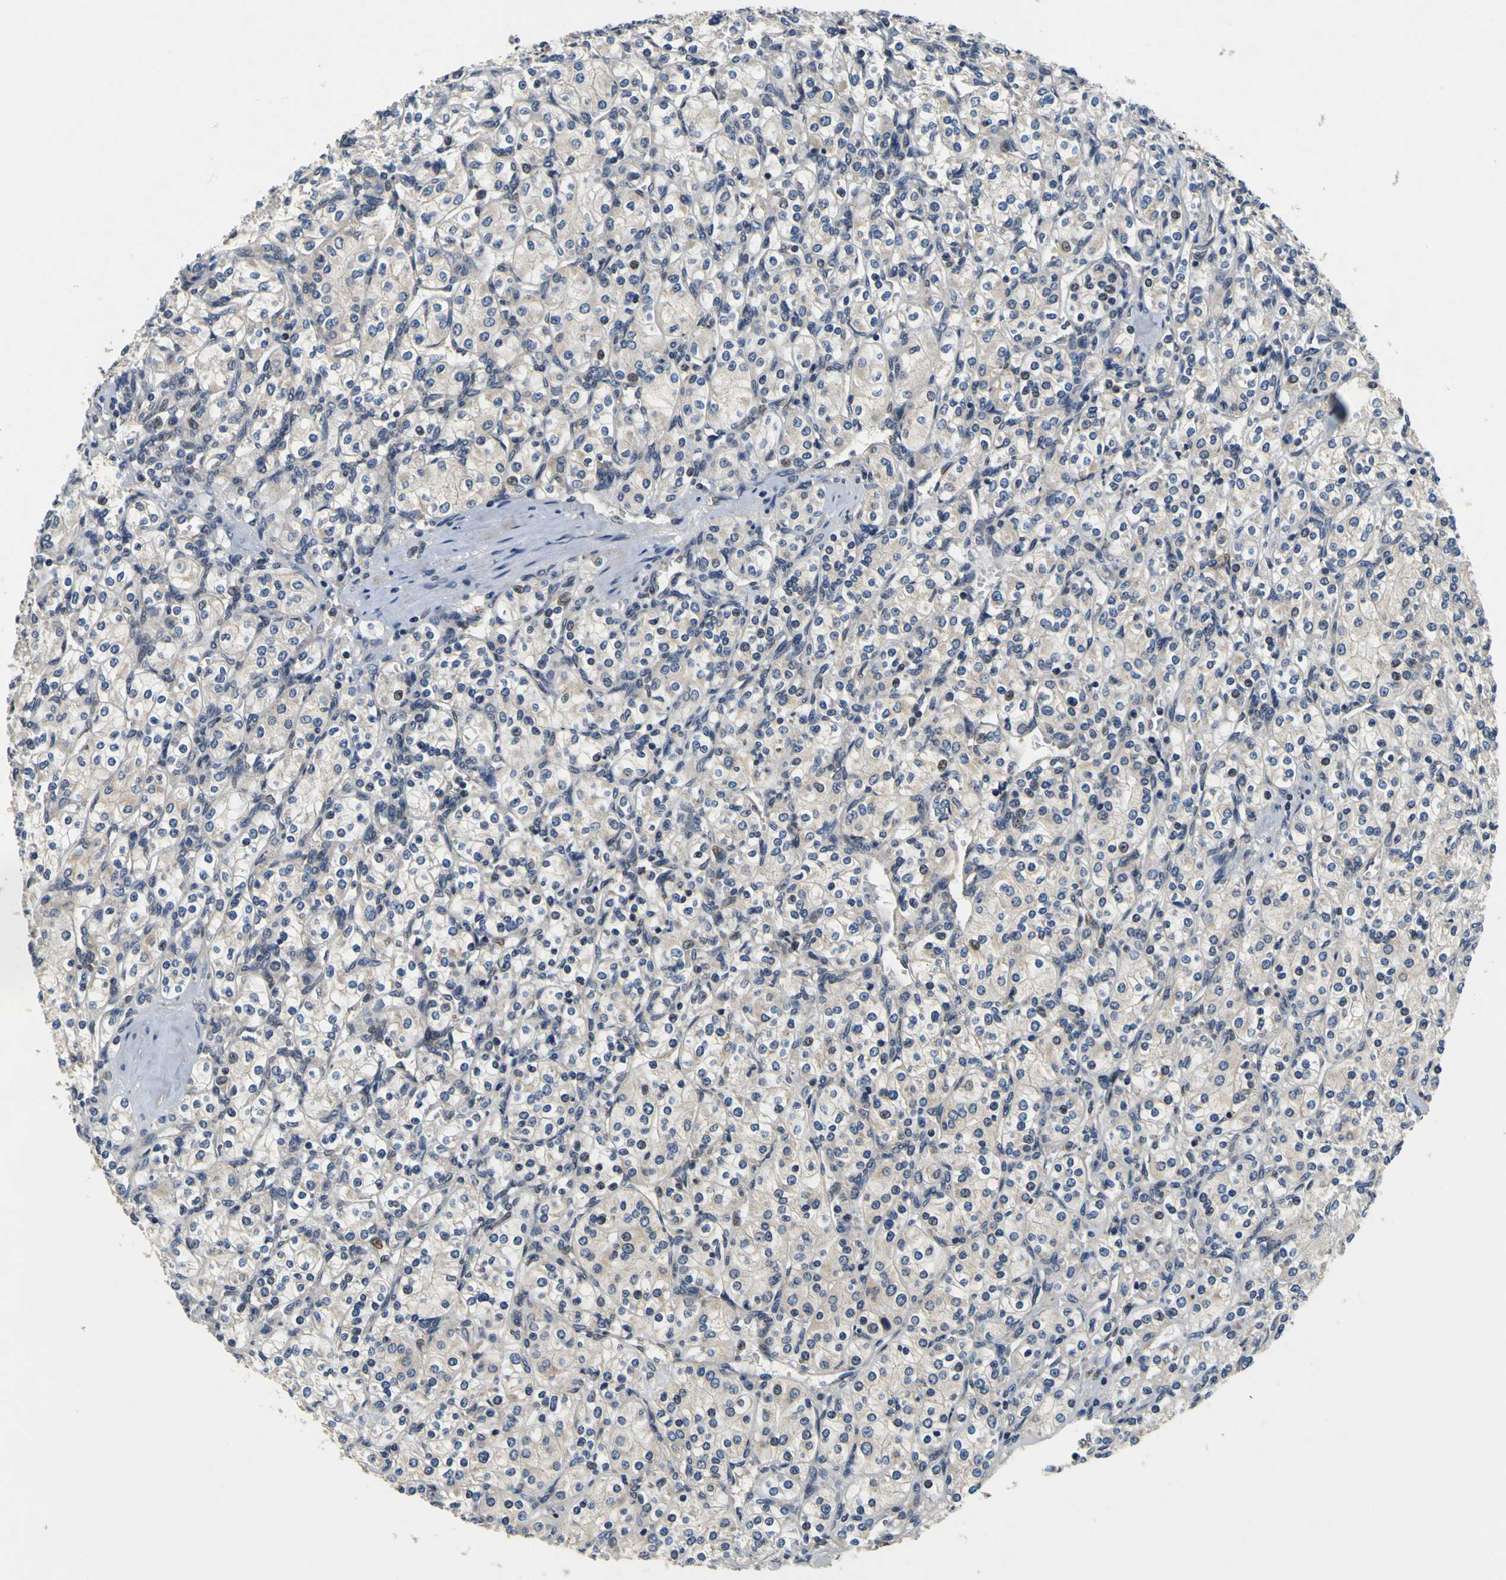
{"staining": {"intensity": "negative", "quantity": "none", "location": "none"}, "tissue": "renal cancer", "cell_type": "Tumor cells", "image_type": "cancer", "snomed": [{"axis": "morphology", "description": "Adenocarcinoma, NOS"}, {"axis": "topography", "description": "Kidney"}], "caption": "Tumor cells are negative for protein expression in human renal cancer.", "gene": "EPHB4", "patient": {"sex": "male", "age": 77}}